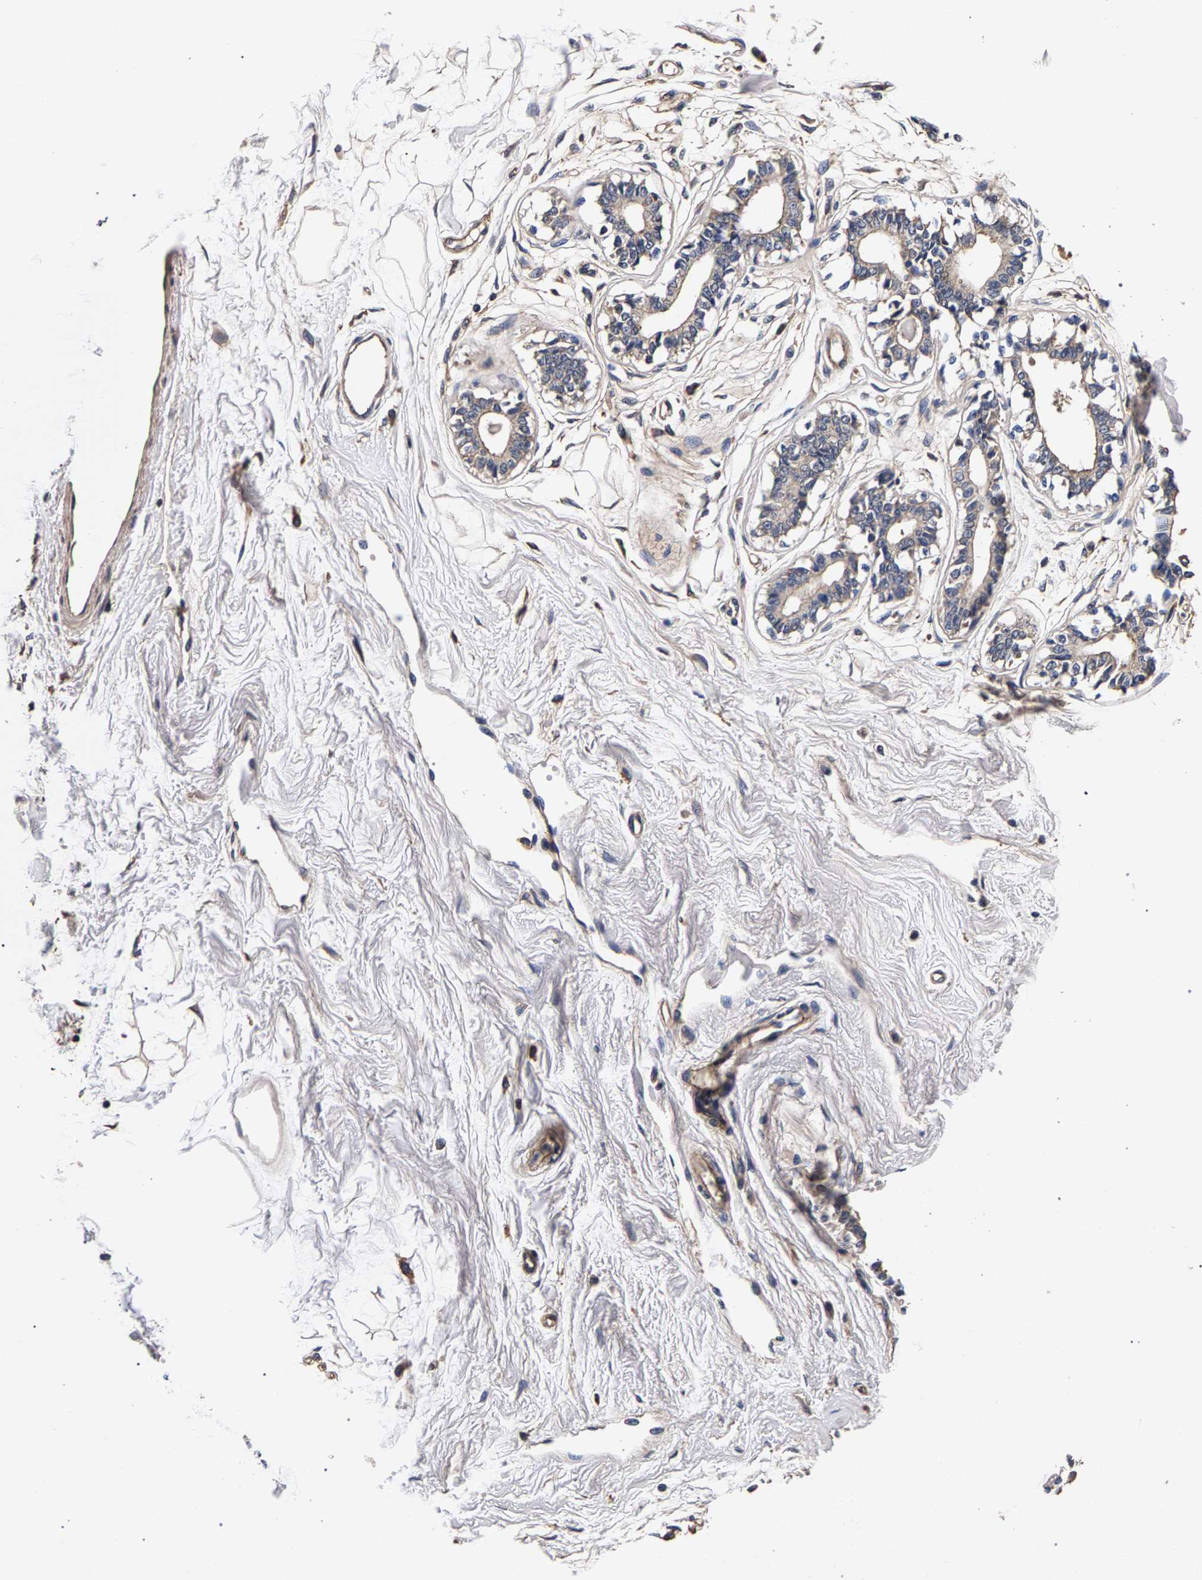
{"staining": {"intensity": "negative", "quantity": "none", "location": "none"}, "tissue": "breast", "cell_type": "Adipocytes", "image_type": "normal", "snomed": [{"axis": "morphology", "description": "Normal tissue, NOS"}, {"axis": "topography", "description": "Breast"}], "caption": "This is an immunohistochemistry image of normal human breast. There is no positivity in adipocytes.", "gene": "MARCHF7", "patient": {"sex": "female", "age": 45}}